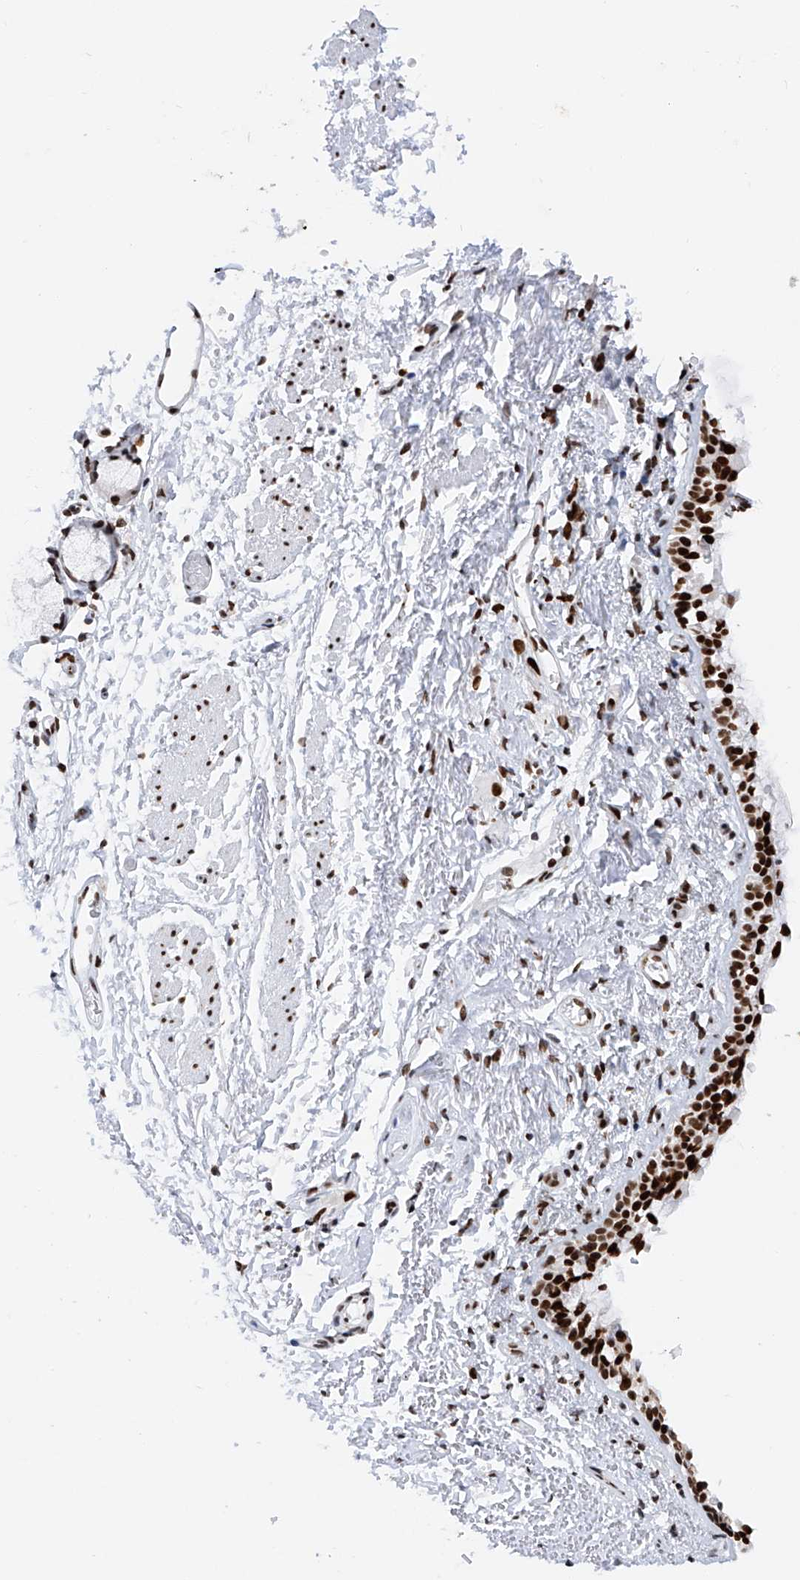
{"staining": {"intensity": "strong", "quantity": ">75%", "location": "nuclear"}, "tissue": "bronchus", "cell_type": "Respiratory epithelial cells", "image_type": "normal", "snomed": [{"axis": "morphology", "description": "Normal tissue, NOS"}, {"axis": "topography", "description": "Cartilage tissue"}, {"axis": "topography", "description": "Bronchus"}], "caption": "High-power microscopy captured an immunohistochemistry image of normal bronchus, revealing strong nuclear positivity in about >75% of respiratory epithelial cells.", "gene": "SRSF6", "patient": {"sex": "female", "age": 73}}